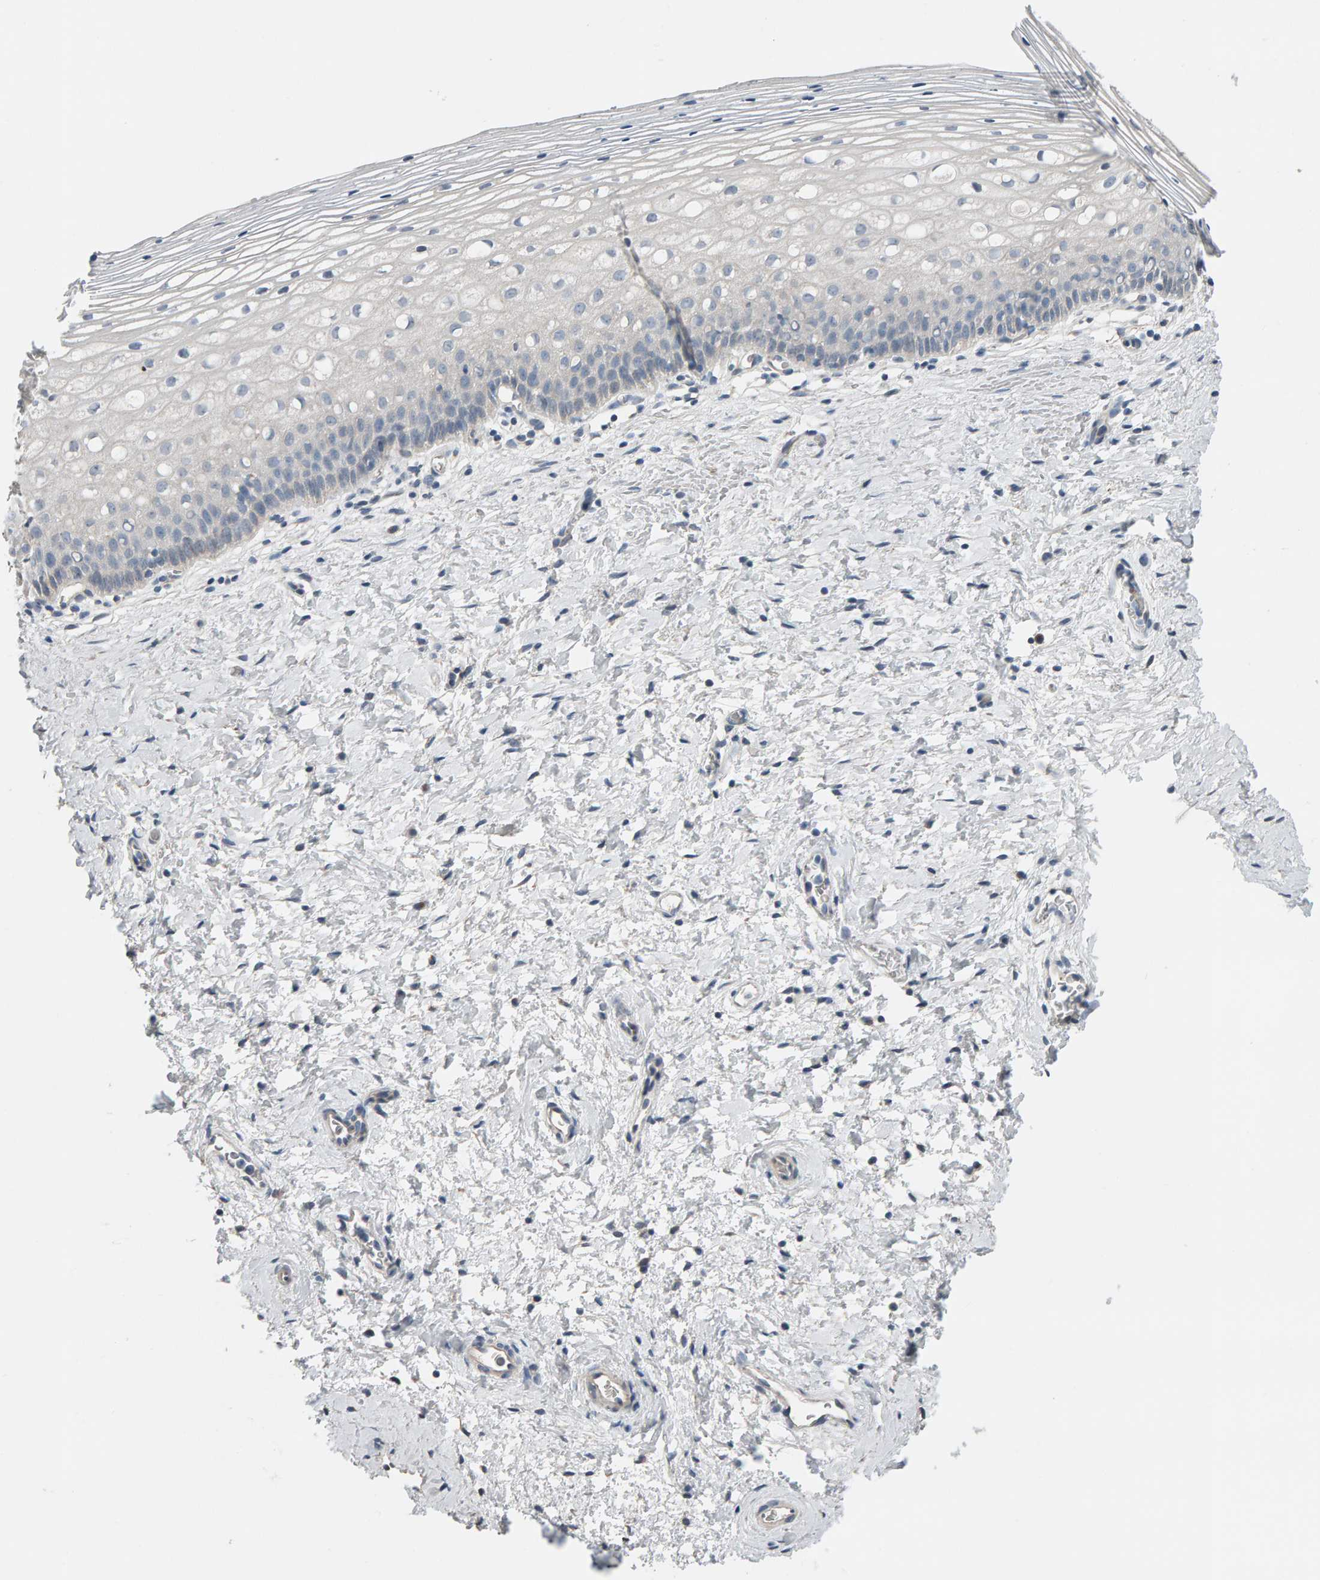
{"staining": {"intensity": "negative", "quantity": "none", "location": "none"}, "tissue": "cervix", "cell_type": "Squamous epithelial cells", "image_type": "normal", "snomed": [{"axis": "morphology", "description": "Normal tissue, NOS"}, {"axis": "topography", "description": "Cervix"}], "caption": "DAB immunohistochemical staining of unremarkable cervix exhibits no significant positivity in squamous epithelial cells.", "gene": "IPPK", "patient": {"sex": "female", "age": 72}}